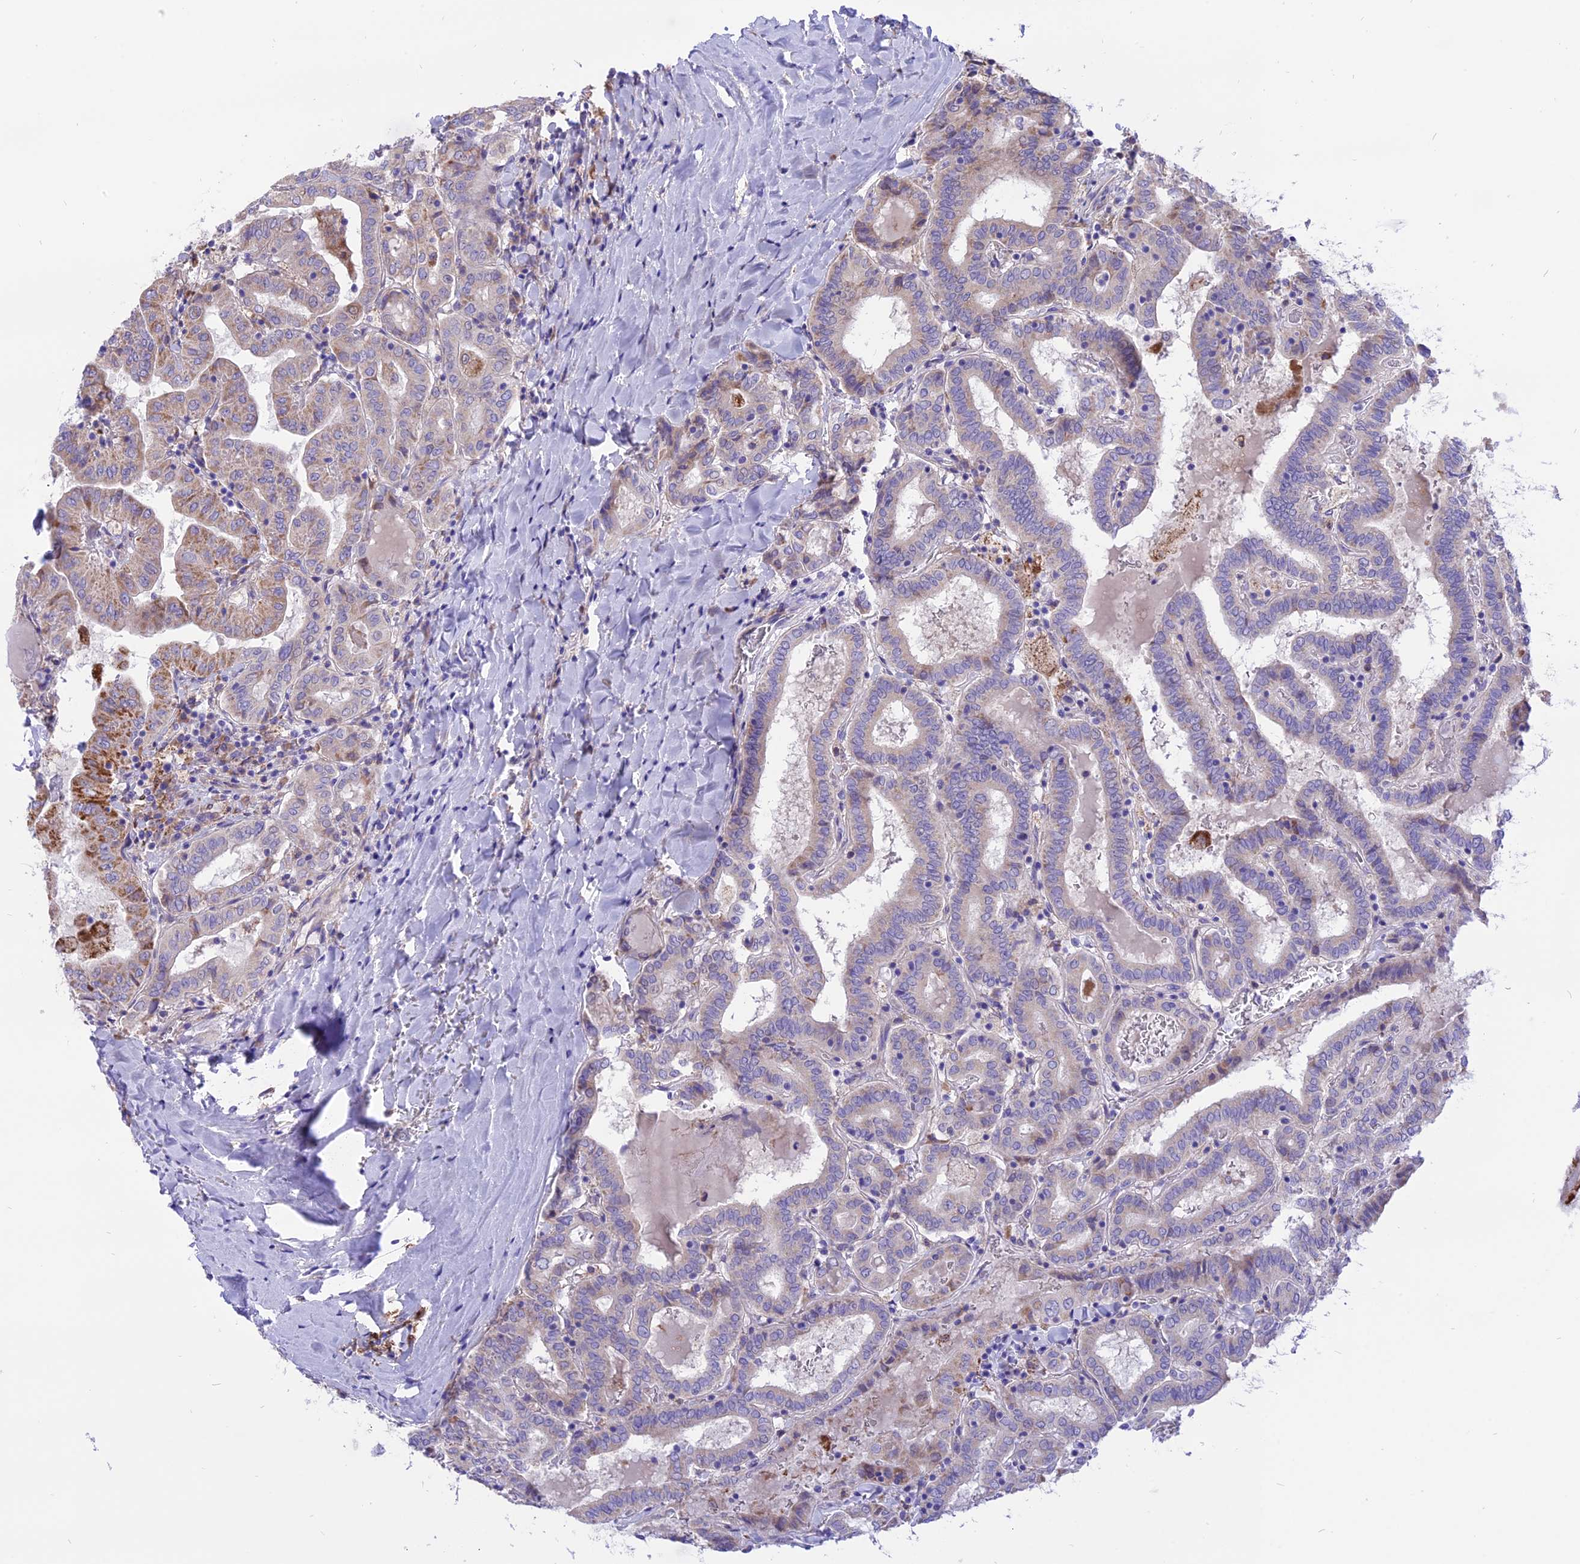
{"staining": {"intensity": "moderate", "quantity": "<25%", "location": "cytoplasmic/membranous"}, "tissue": "thyroid cancer", "cell_type": "Tumor cells", "image_type": "cancer", "snomed": [{"axis": "morphology", "description": "Papillary adenocarcinoma, NOS"}, {"axis": "topography", "description": "Thyroid gland"}], "caption": "Thyroid papillary adenocarcinoma stained with a brown dye exhibits moderate cytoplasmic/membranous positive staining in about <25% of tumor cells.", "gene": "ARMCX6", "patient": {"sex": "female", "age": 72}}